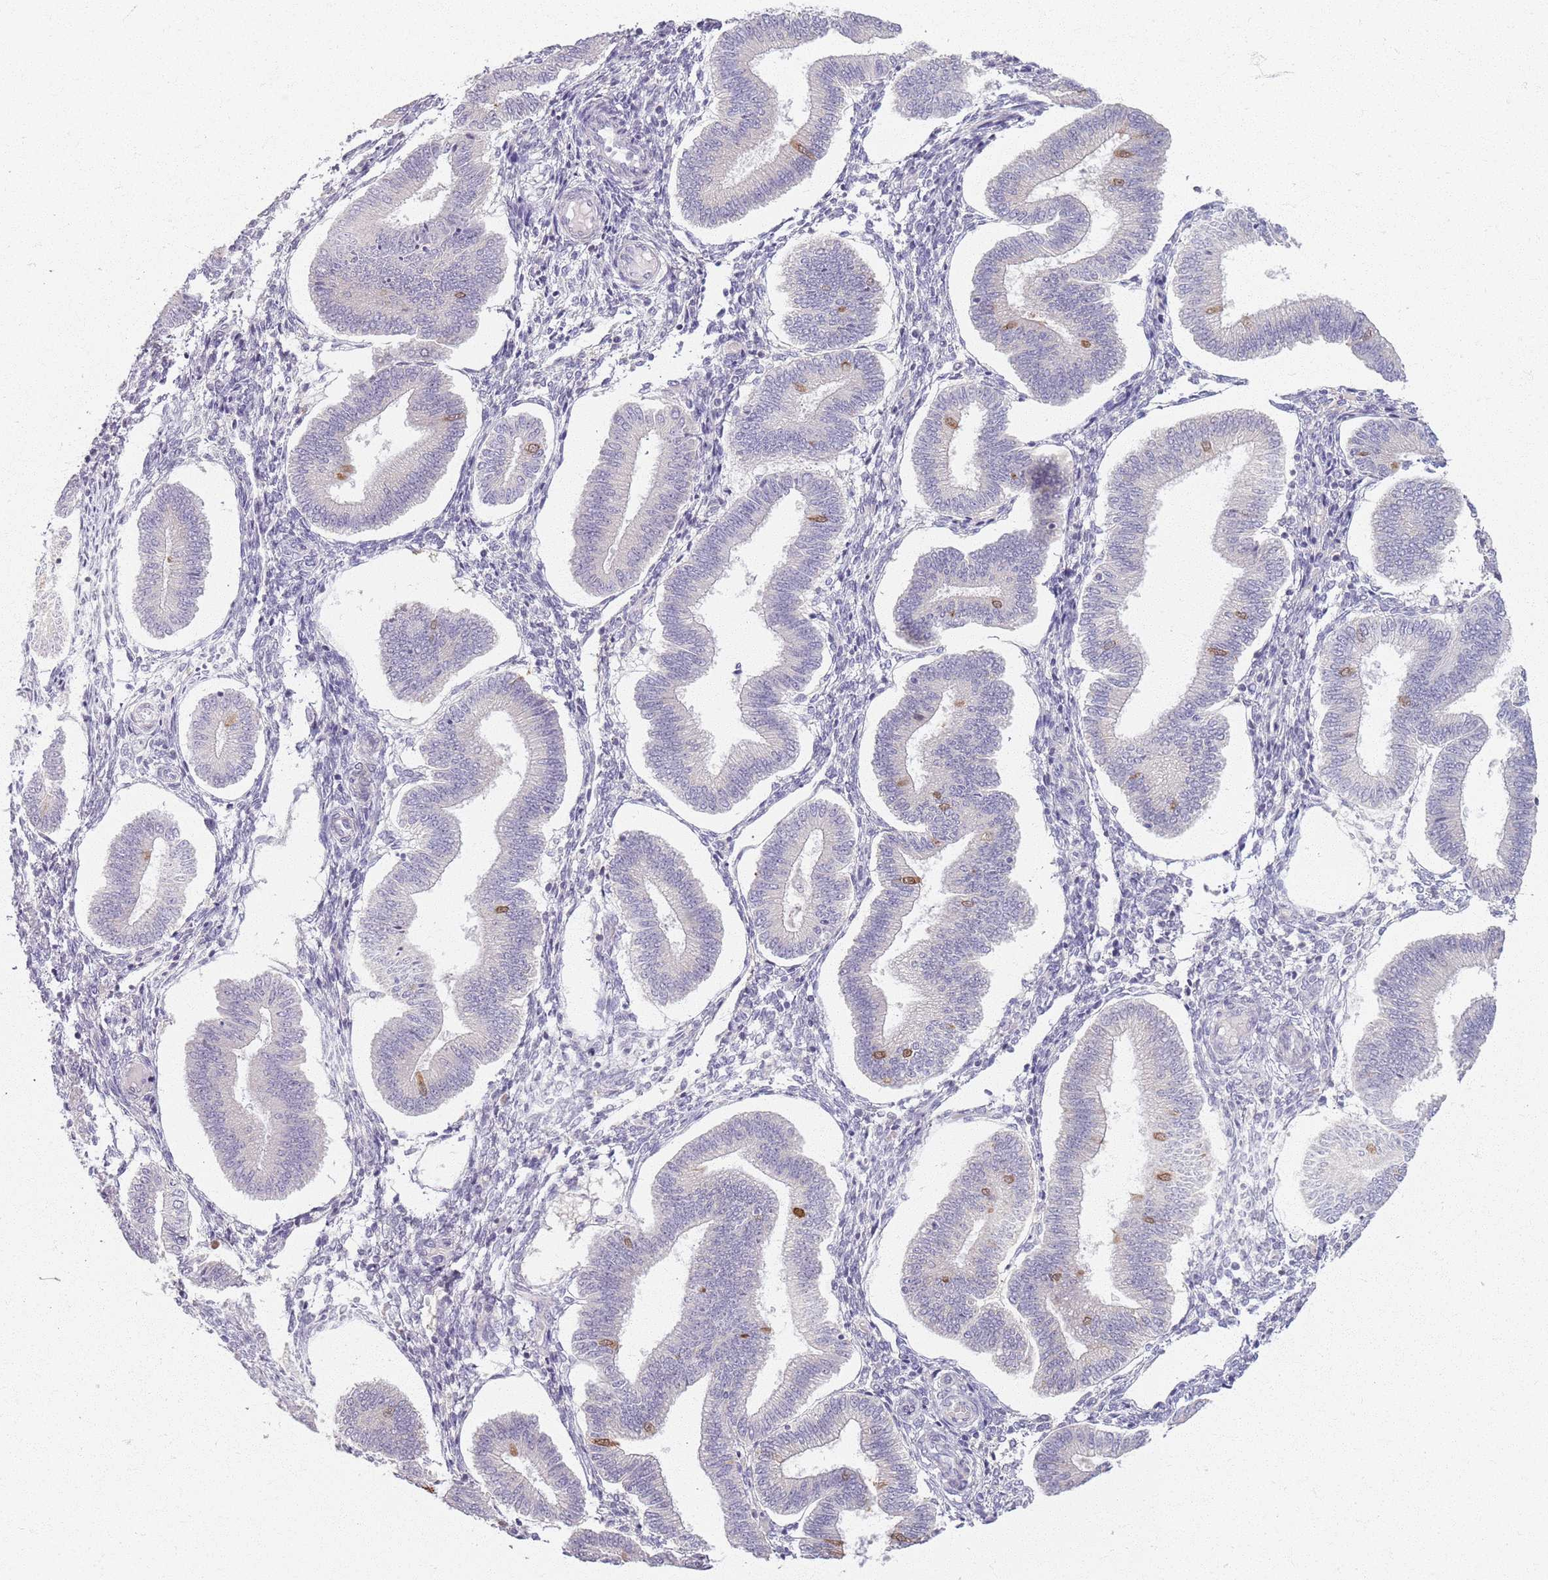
{"staining": {"intensity": "negative", "quantity": "none", "location": "none"}, "tissue": "endometrium", "cell_type": "Cells in endometrial stroma", "image_type": "normal", "snomed": [{"axis": "morphology", "description": "Normal tissue, NOS"}, {"axis": "topography", "description": "Endometrium"}], "caption": "An image of endometrium stained for a protein demonstrates no brown staining in cells in endometrial stroma. (DAB (3,3'-diaminobenzidine) IHC with hematoxylin counter stain).", "gene": "CRIPT", "patient": {"sex": "female", "age": 39}}